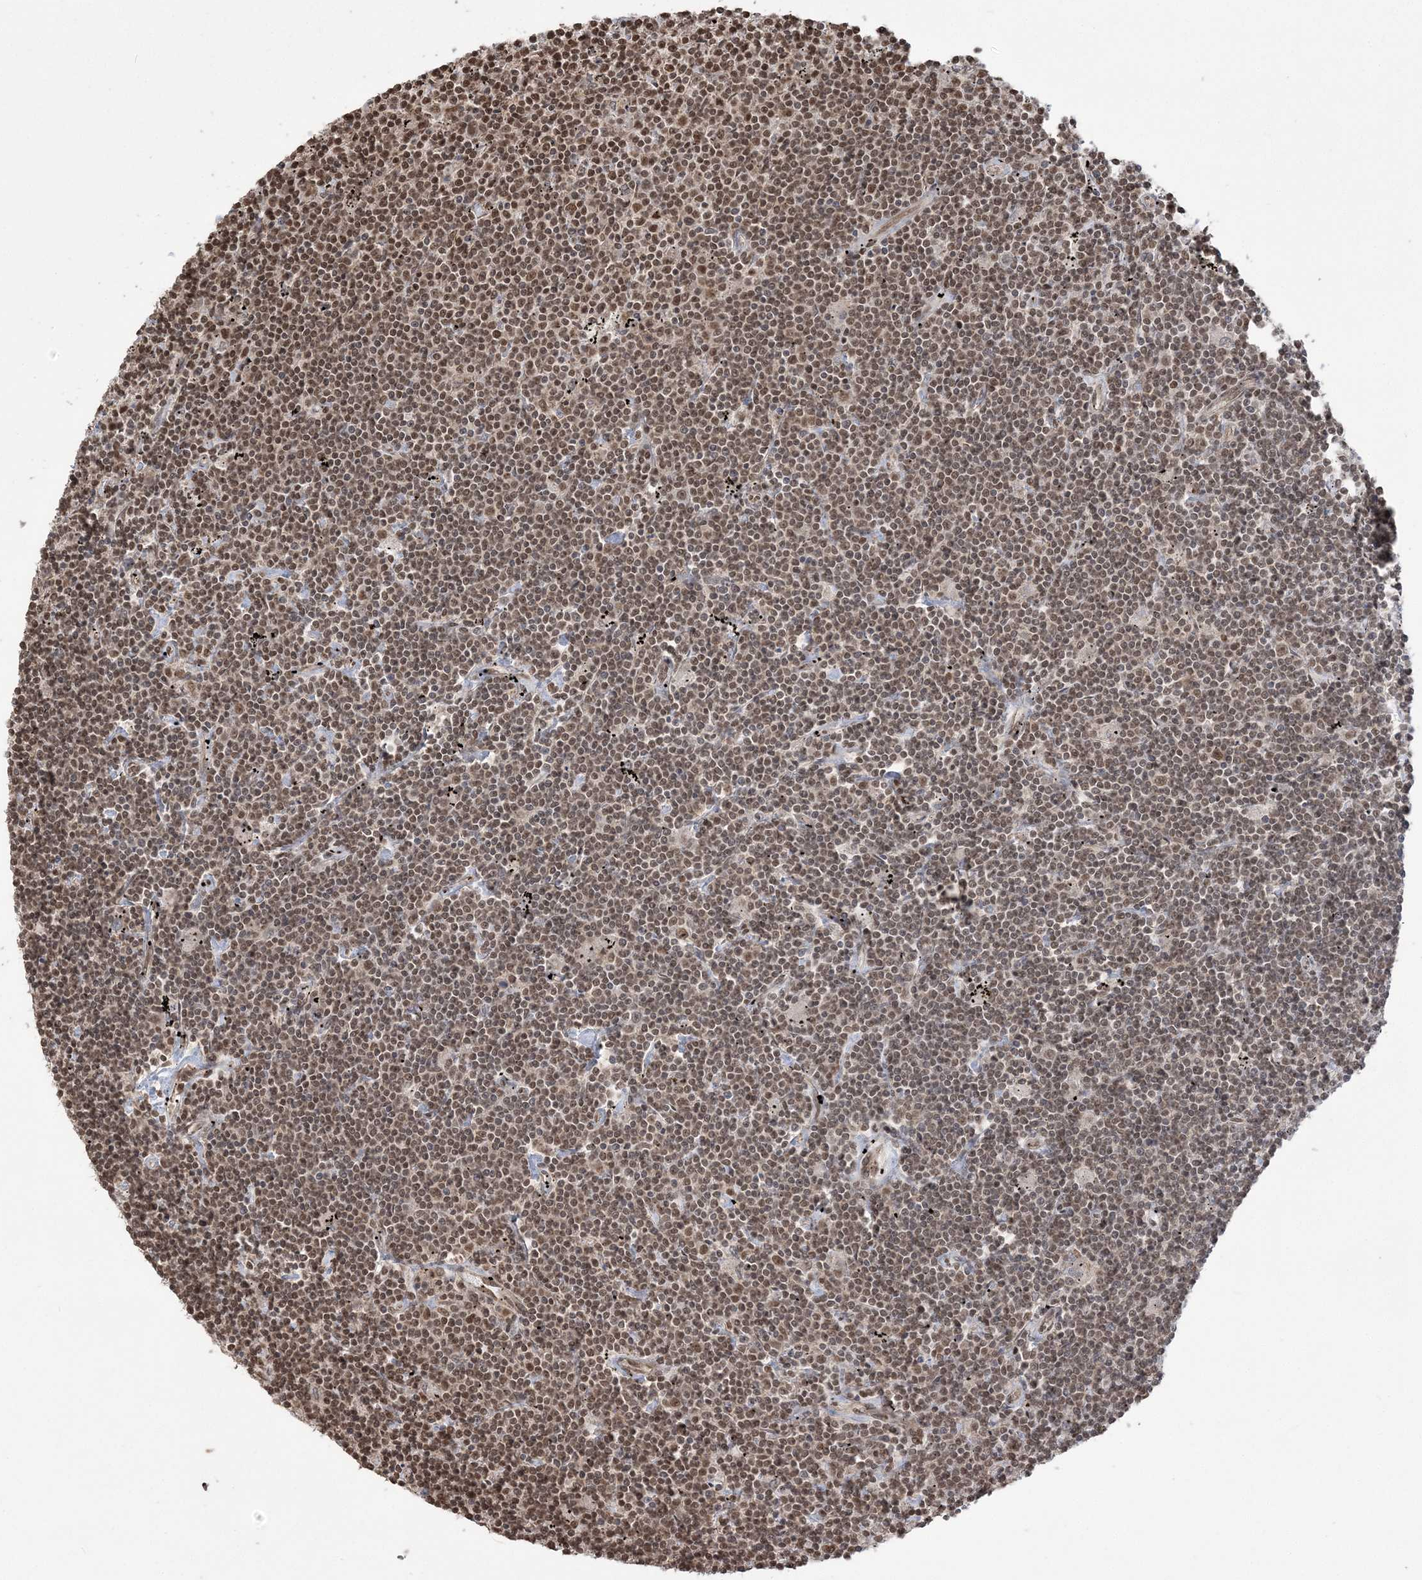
{"staining": {"intensity": "moderate", "quantity": "25%-75%", "location": "nuclear"}, "tissue": "lymphoma", "cell_type": "Tumor cells", "image_type": "cancer", "snomed": [{"axis": "morphology", "description": "Malignant lymphoma, non-Hodgkin's type, Low grade"}, {"axis": "topography", "description": "Spleen"}], "caption": "Low-grade malignant lymphoma, non-Hodgkin's type stained with a brown dye shows moderate nuclear positive positivity in approximately 25%-75% of tumor cells.", "gene": "ZNF839", "patient": {"sex": "male", "age": 76}}